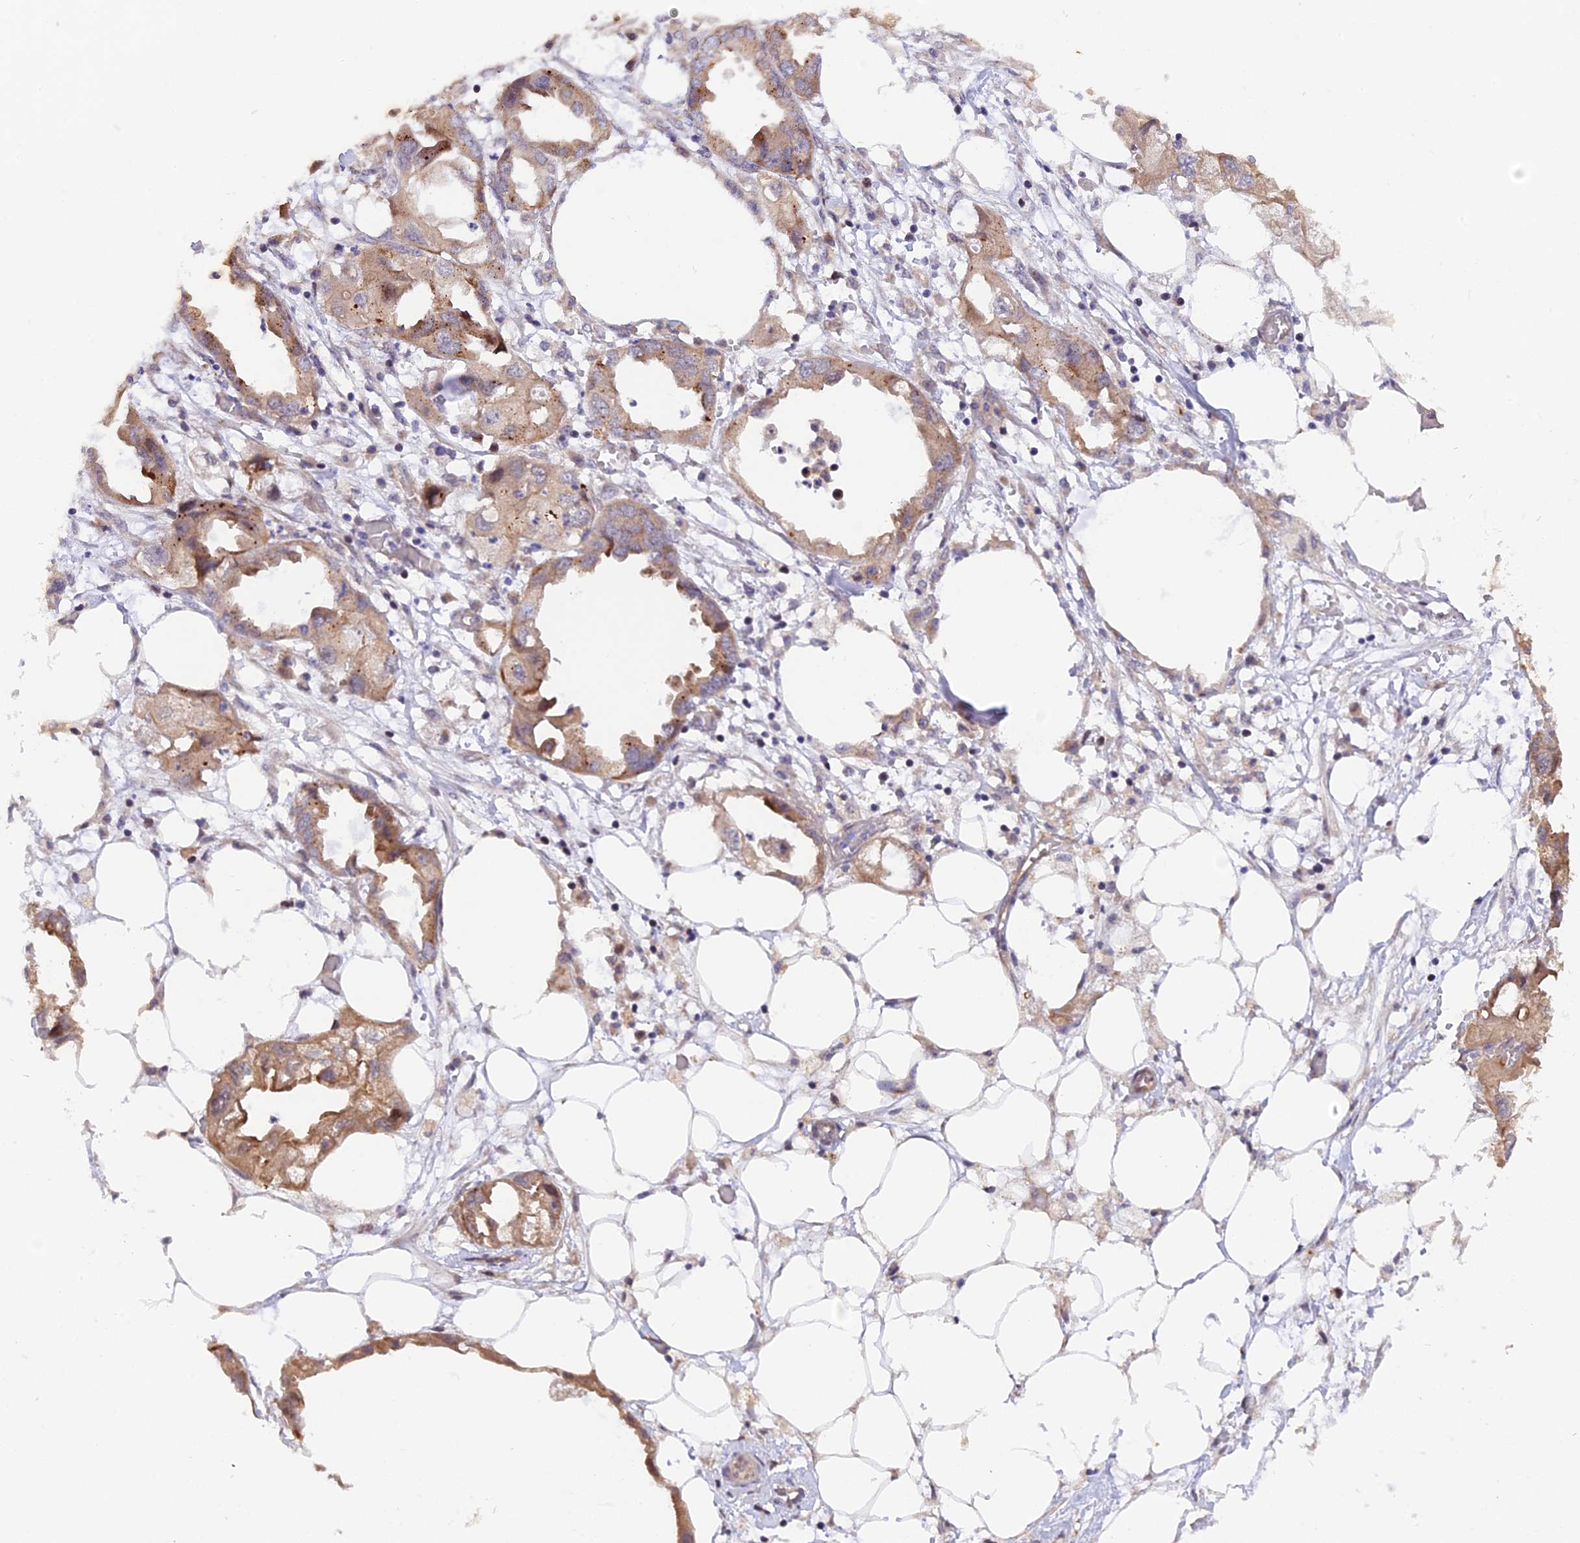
{"staining": {"intensity": "moderate", "quantity": "25%-75%", "location": "cytoplasmic/membranous"}, "tissue": "endometrial cancer", "cell_type": "Tumor cells", "image_type": "cancer", "snomed": [{"axis": "morphology", "description": "Adenocarcinoma, NOS"}, {"axis": "morphology", "description": "Adenocarcinoma, metastatic, NOS"}, {"axis": "topography", "description": "Adipose tissue"}, {"axis": "topography", "description": "Endometrium"}], "caption": "Immunohistochemical staining of endometrial adenocarcinoma reveals medium levels of moderate cytoplasmic/membranous expression in about 25%-75% of tumor cells.", "gene": "SAMD4A", "patient": {"sex": "female", "age": 67}}